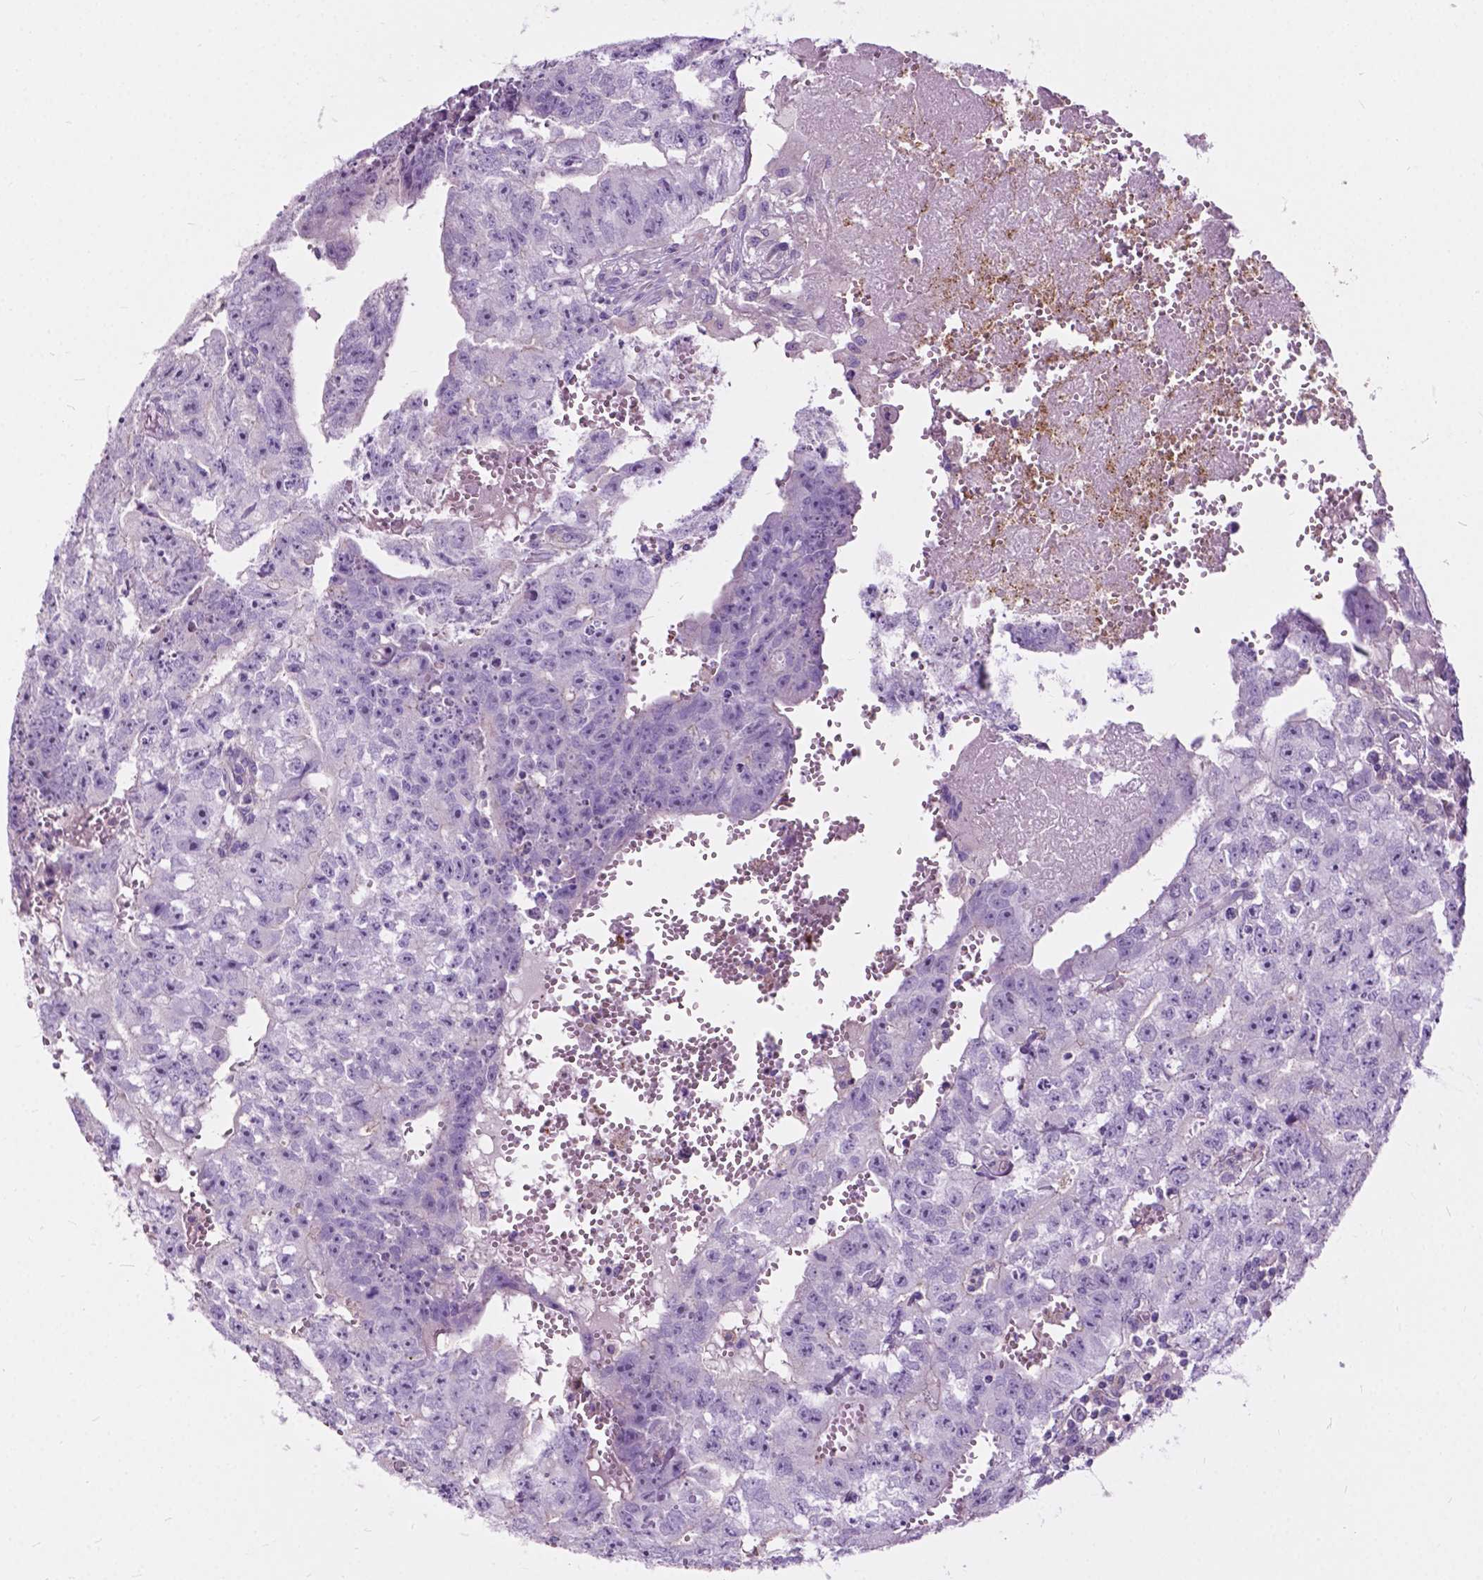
{"staining": {"intensity": "negative", "quantity": "none", "location": "none"}, "tissue": "testis cancer", "cell_type": "Tumor cells", "image_type": "cancer", "snomed": [{"axis": "morphology", "description": "Carcinoma, Embryonal, NOS"}, {"axis": "morphology", "description": "Teratoma, malignant, NOS"}, {"axis": "topography", "description": "Testis"}], "caption": "Image shows no significant protein staining in tumor cells of testis cancer.", "gene": "PRR35", "patient": {"sex": "male", "age": 24}}